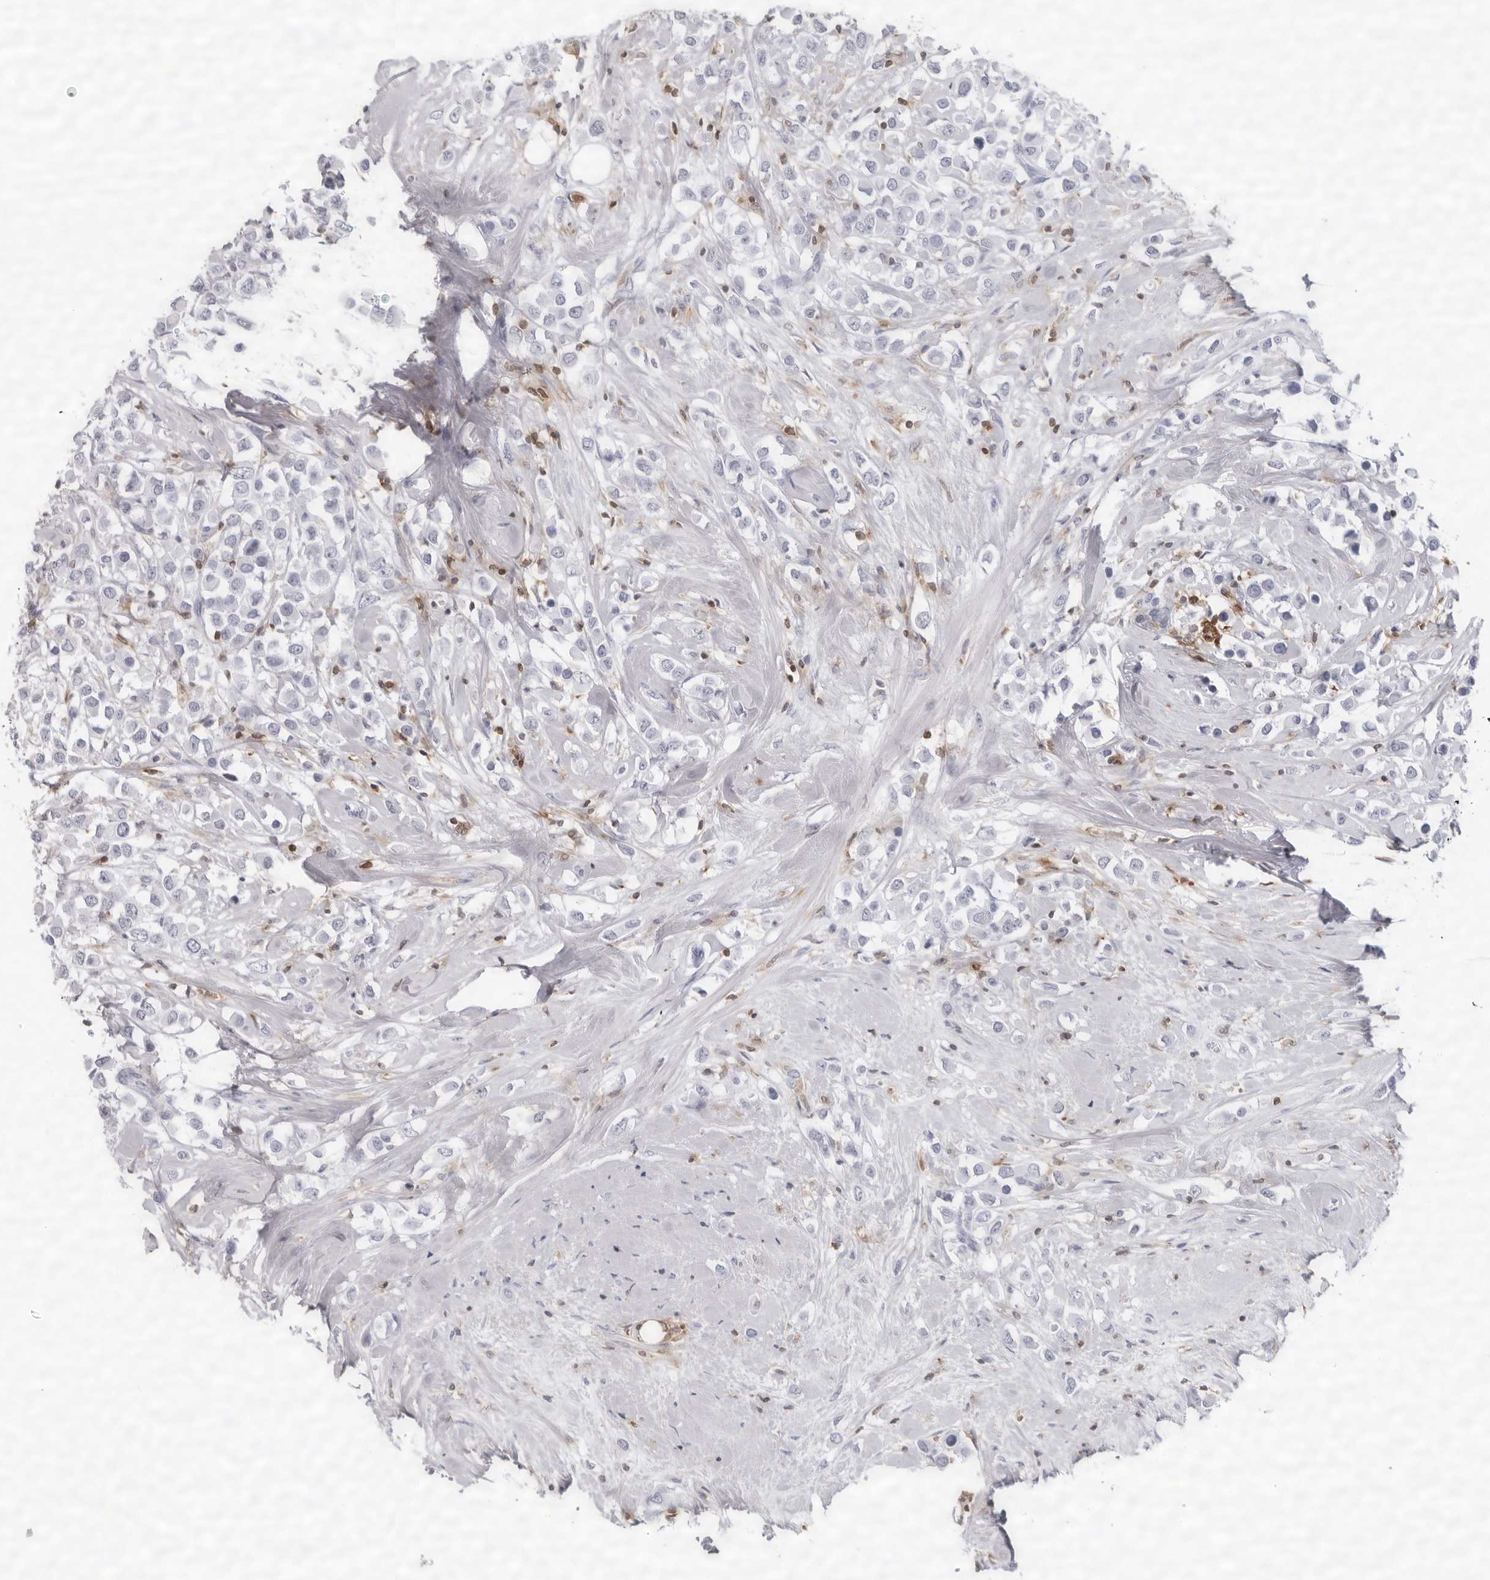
{"staining": {"intensity": "negative", "quantity": "none", "location": "none"}, "tissue": "breast cancer", "cell_type": "Tumor cells", "image_type": "cancer", "snomed": [{"axis": "morphology", "description": "Duct carcinoma"}, {"axis": "topography", "description": "Breast"}], "caption": "This photomicrograph is of breast cancer (intraductal carcinoma) stained with immunohistochemistry (IHC) to label a protein in brown with the nuclei are counter-stained blue. There is no expression in tumor cells.", "gene": "FMNL1", "patient": {"sex": "female", "age": 61}}